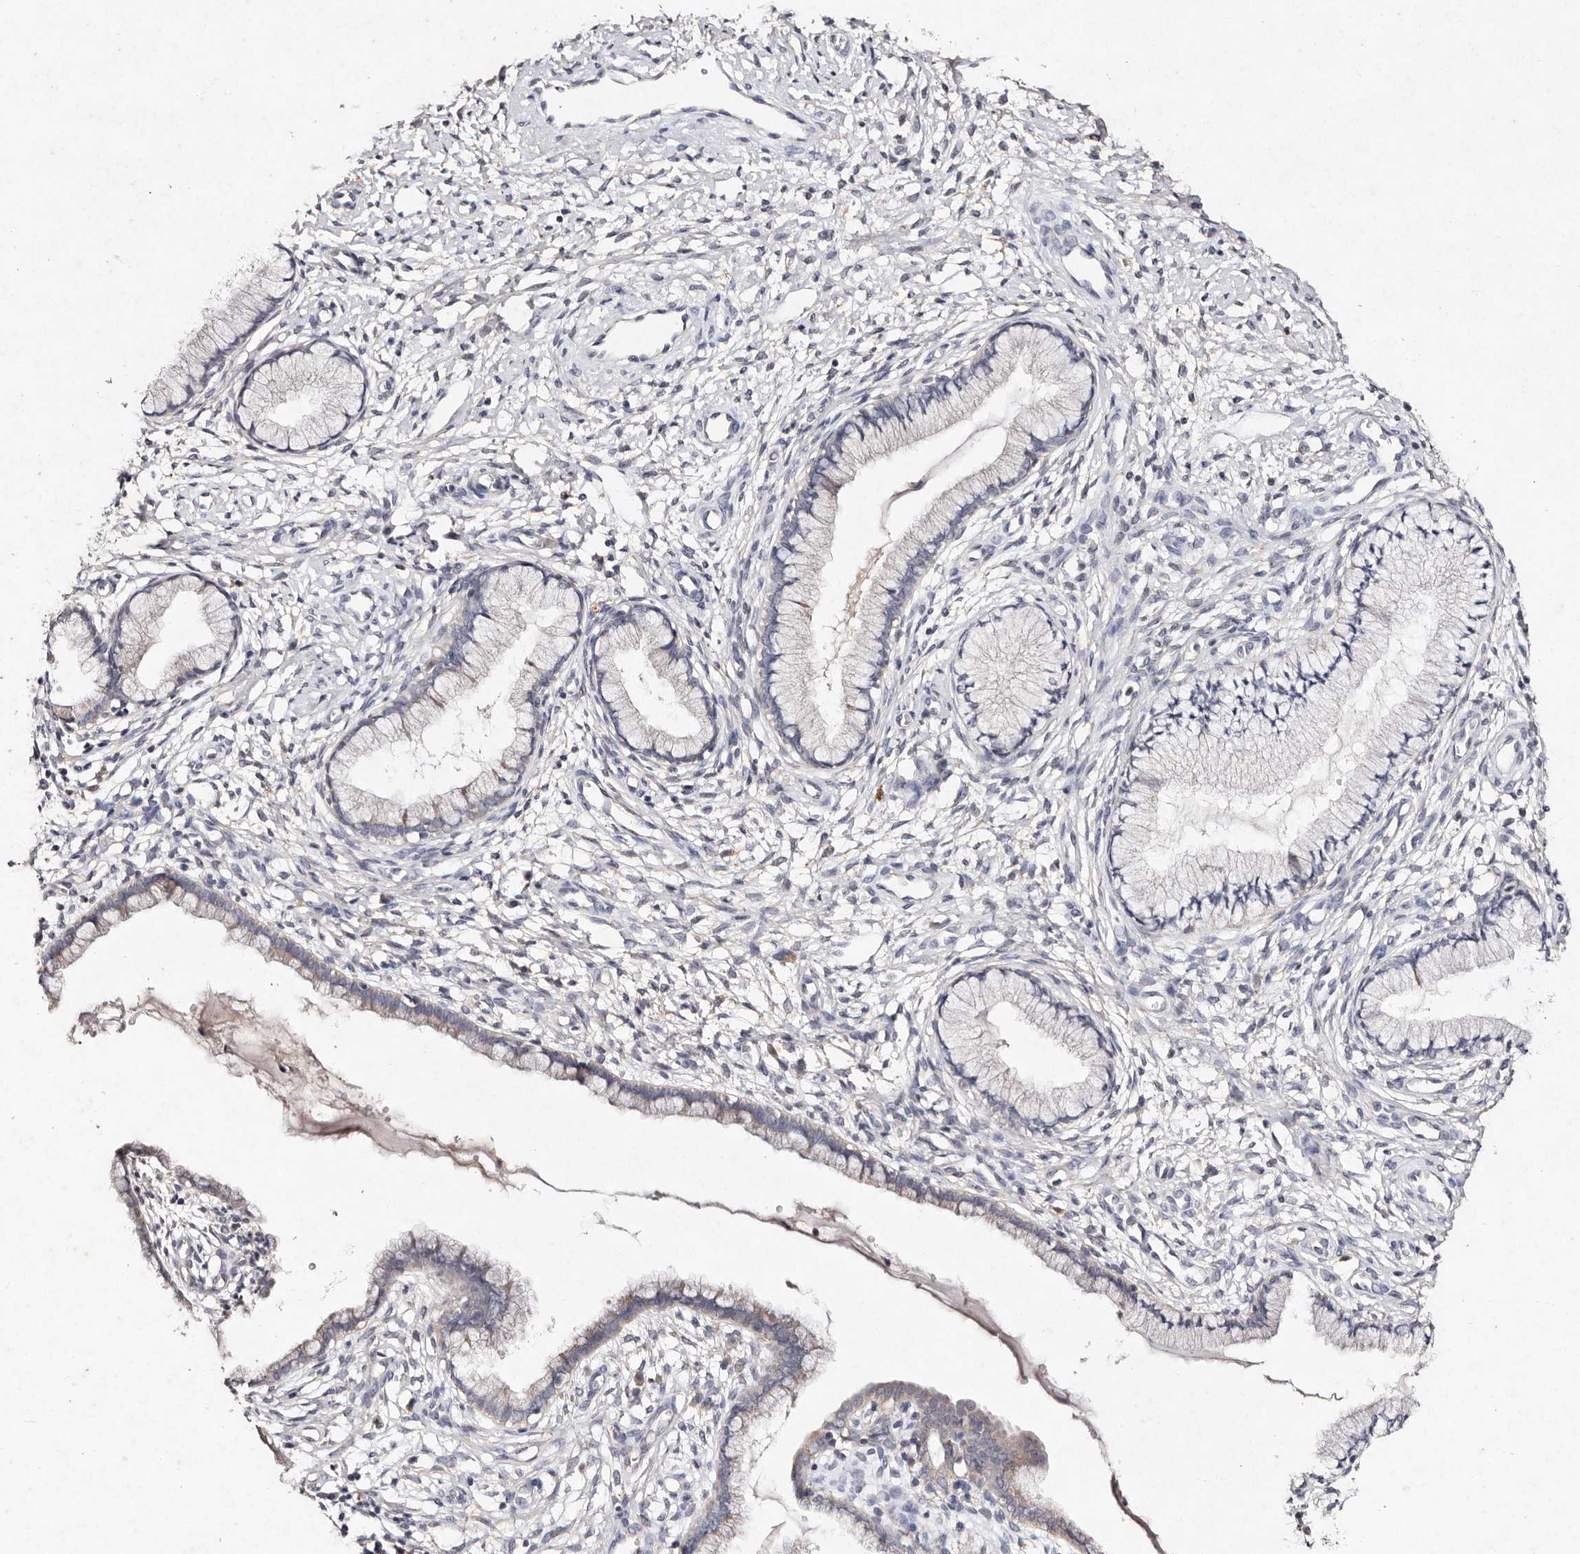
{"staining": {"intensity": "weak", "quantity": "<25%", "location": "cytoplasmic/membranous"}, "tissue": "cervix", "cell_type": "Glandular cells", "image_type": "normal", "snomed": [{"axis": "morphology", "description": "Normal tissue, NOS"}, {"axis": "topography", "description": "Cervix"}], "caption": "DAB immunohistochemical staining of unremarkable cervix displays no significant expression in glandular cells.", "gene": "TSC2", "patient": {"sex": "female", "age": 36}}